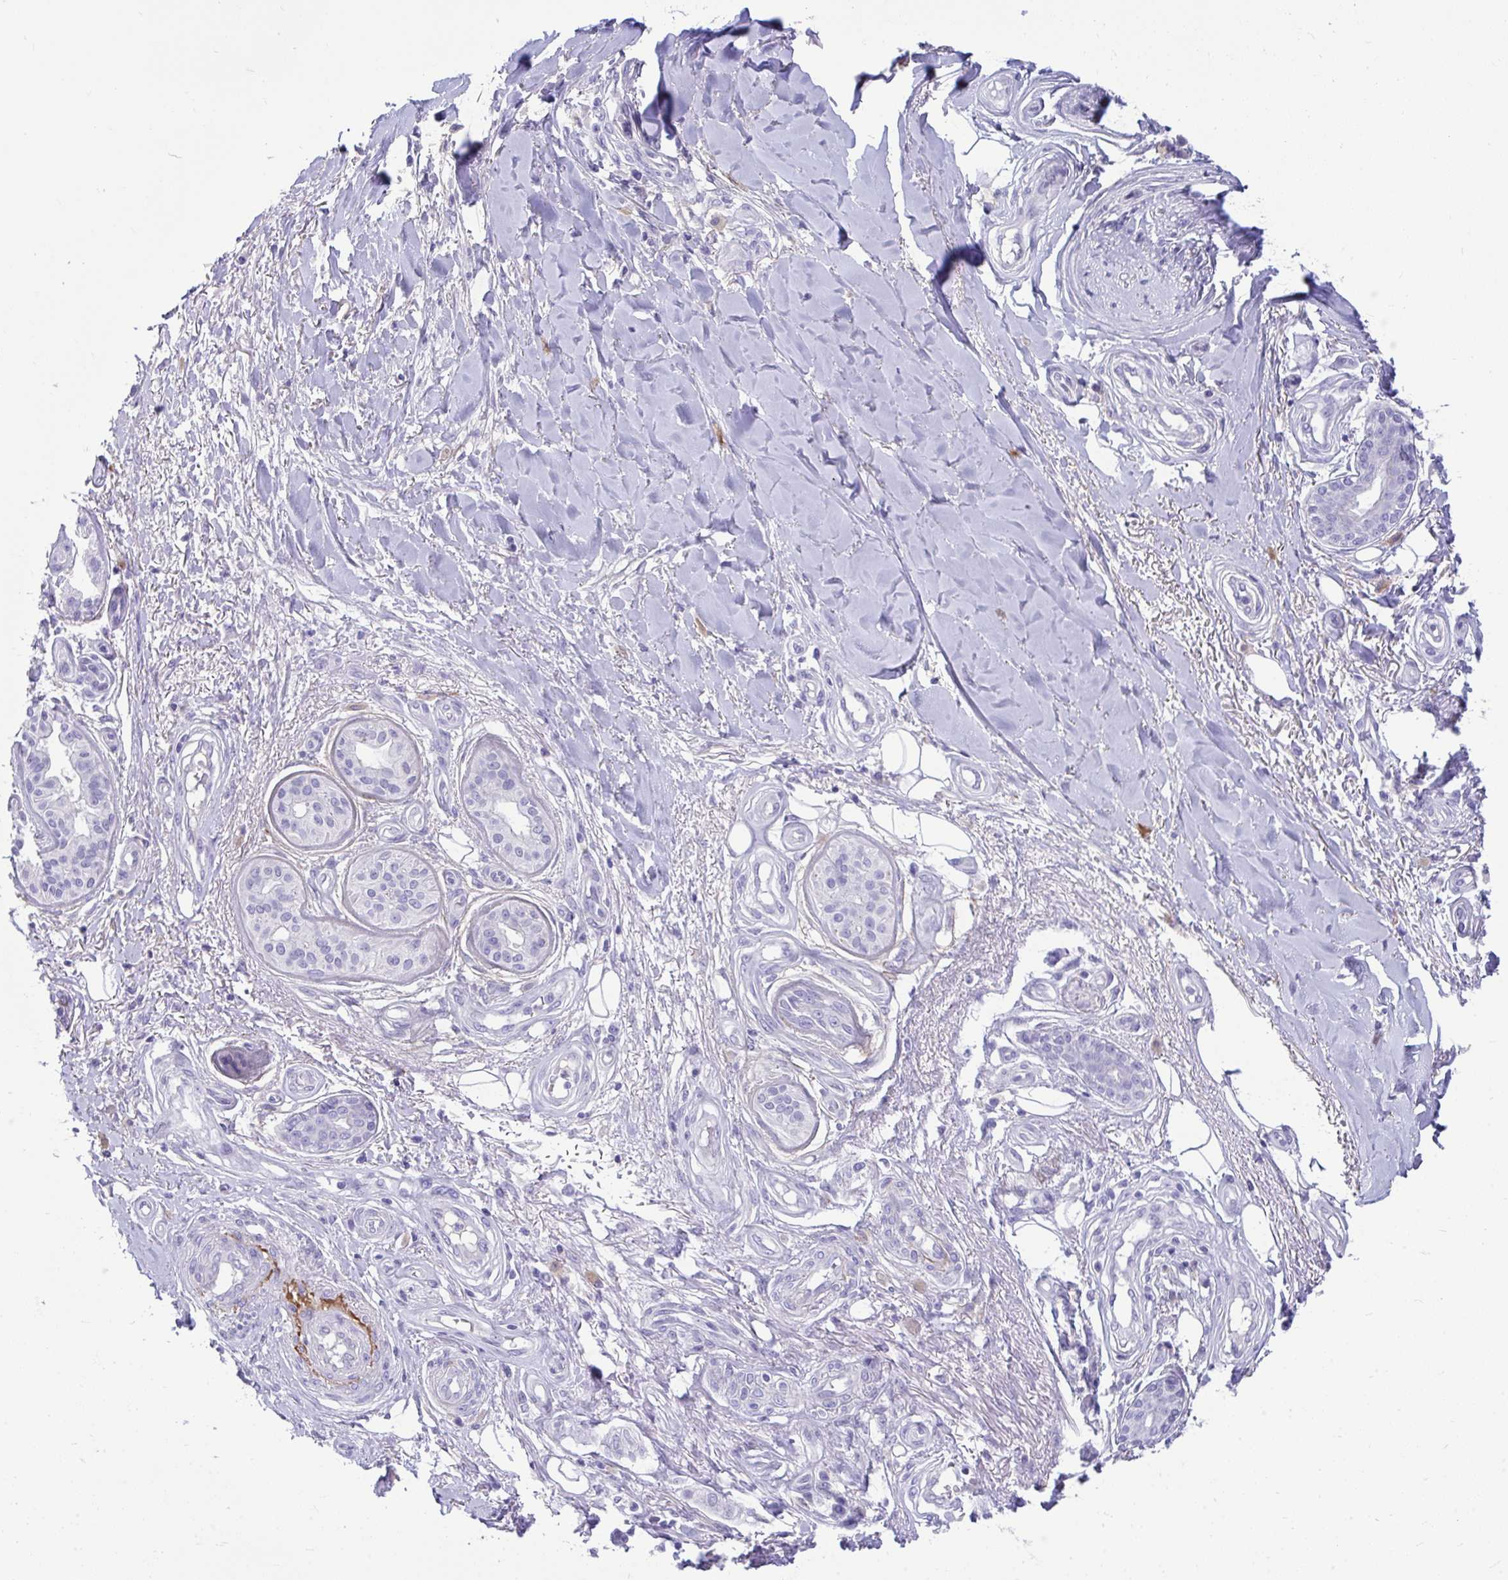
{"staining": {"intensity": "negative", "quantity": "none", "location": "none"}, "tissue": "skin cancer", "cell_type": "Tumor cells", "image_type": "cancer", "snomed": [{"axis": "morphology", "description": "Squamous cell carcinoma, NOS"}, {"axis": "topography", "description": "Skin"}], "caption": "The immunohistochemistry (IHC) histopathology image has no significant staining in tumor cells of squamous cell carcinoma (skin) tissue.", "gene": "PIGZ", "patient": {"sex": "male", "age": 70}}